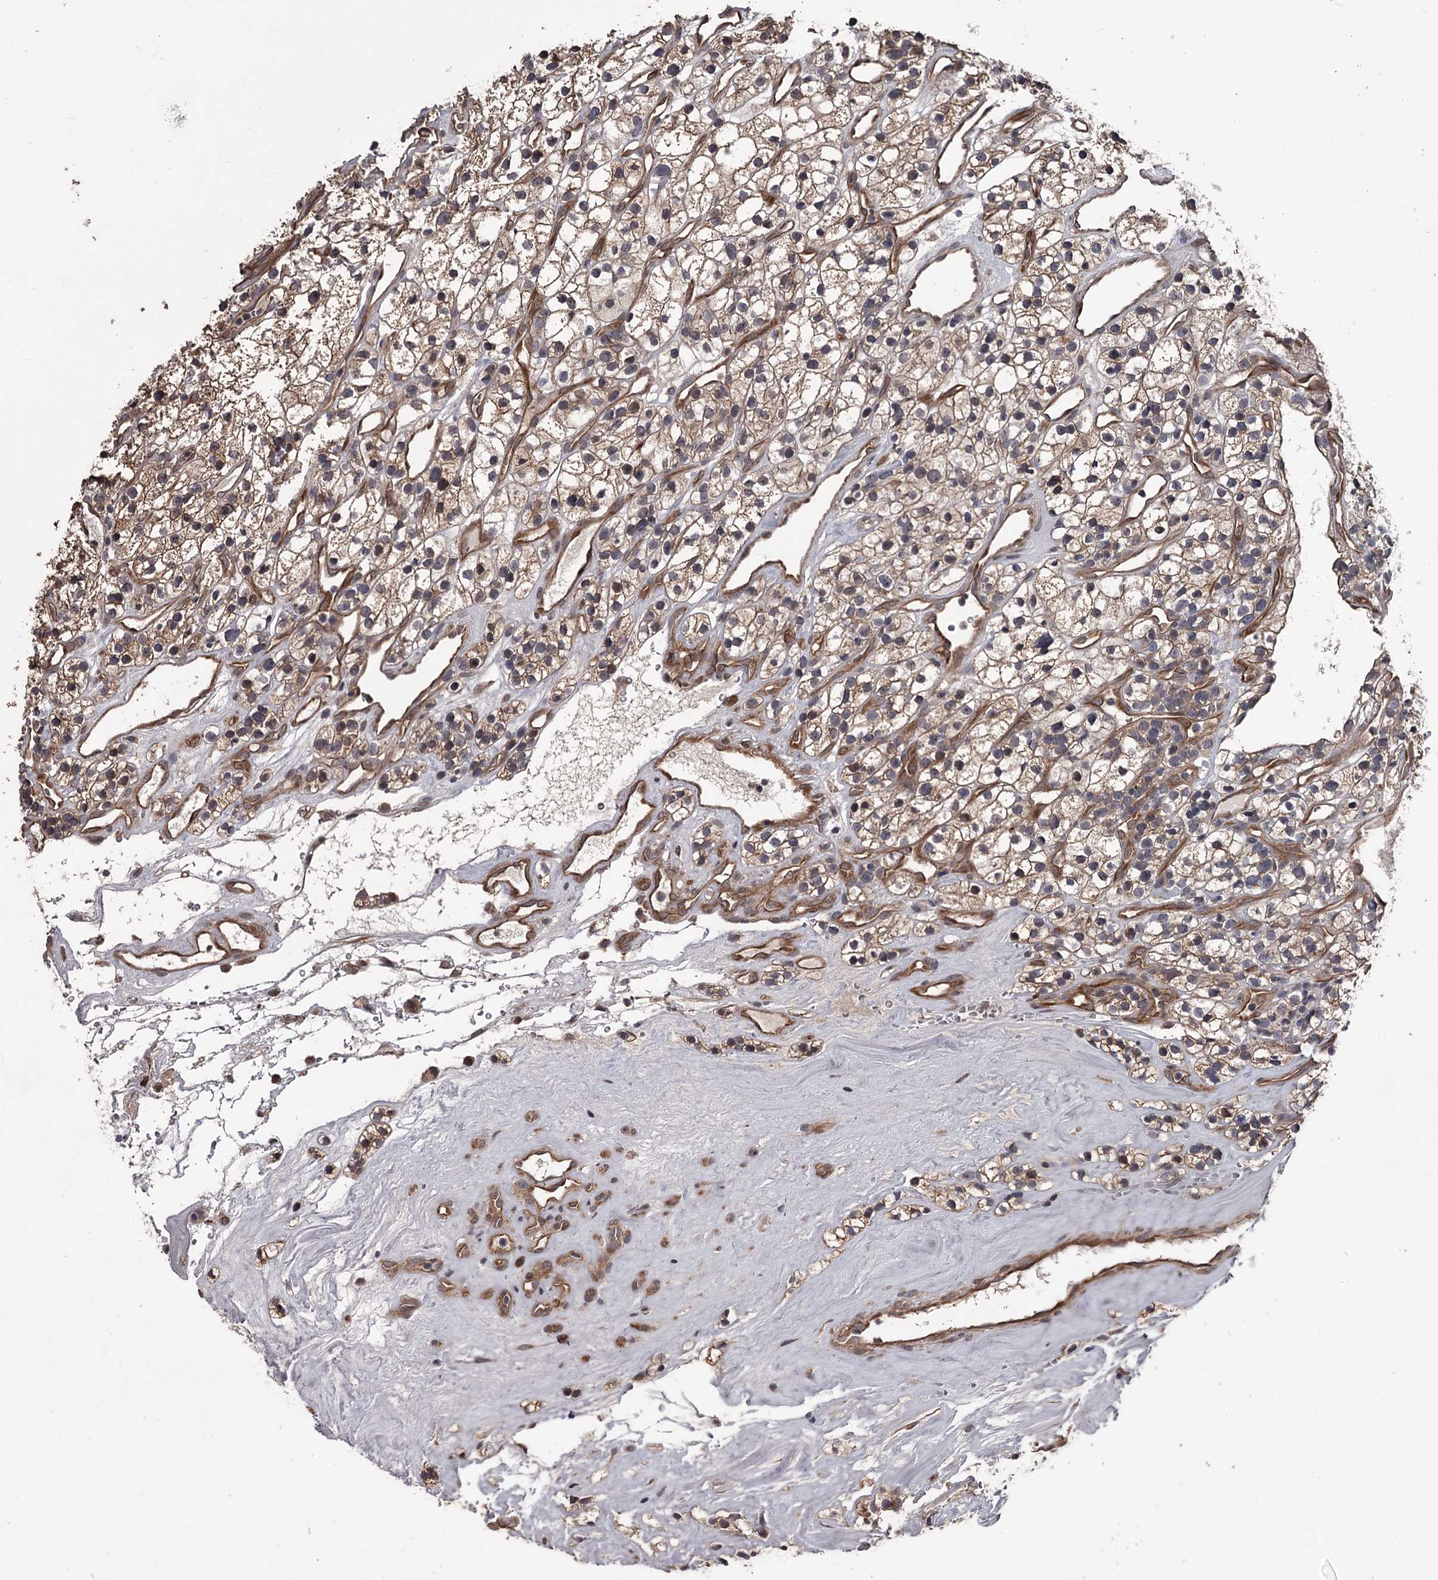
{"staining": {"intensity": "weak", "quantity": ">75%", "location": "cytoplasmic/membranous"}, "tissue": "renal cancer", "cell_type": "Tumor cells", "image_type": "cancer", "snomed": [{"axis": "morphology", "description": "Adenocarcinoma, NOS"}, {"axis": "topography", "description": "Kidney"}], "caption": "This photomicrograph exhibits renal cancer (adenocarcinoma) stained with immunohistochemistry (IHC) to label a protein in brown. The cytoplasmic/membranous of tumor cells show weak positivity for the protein. Nuclei are counter-stained blue.", "gene": "CDC42EP2", "patient": {"sex": "female", "age": 57}}